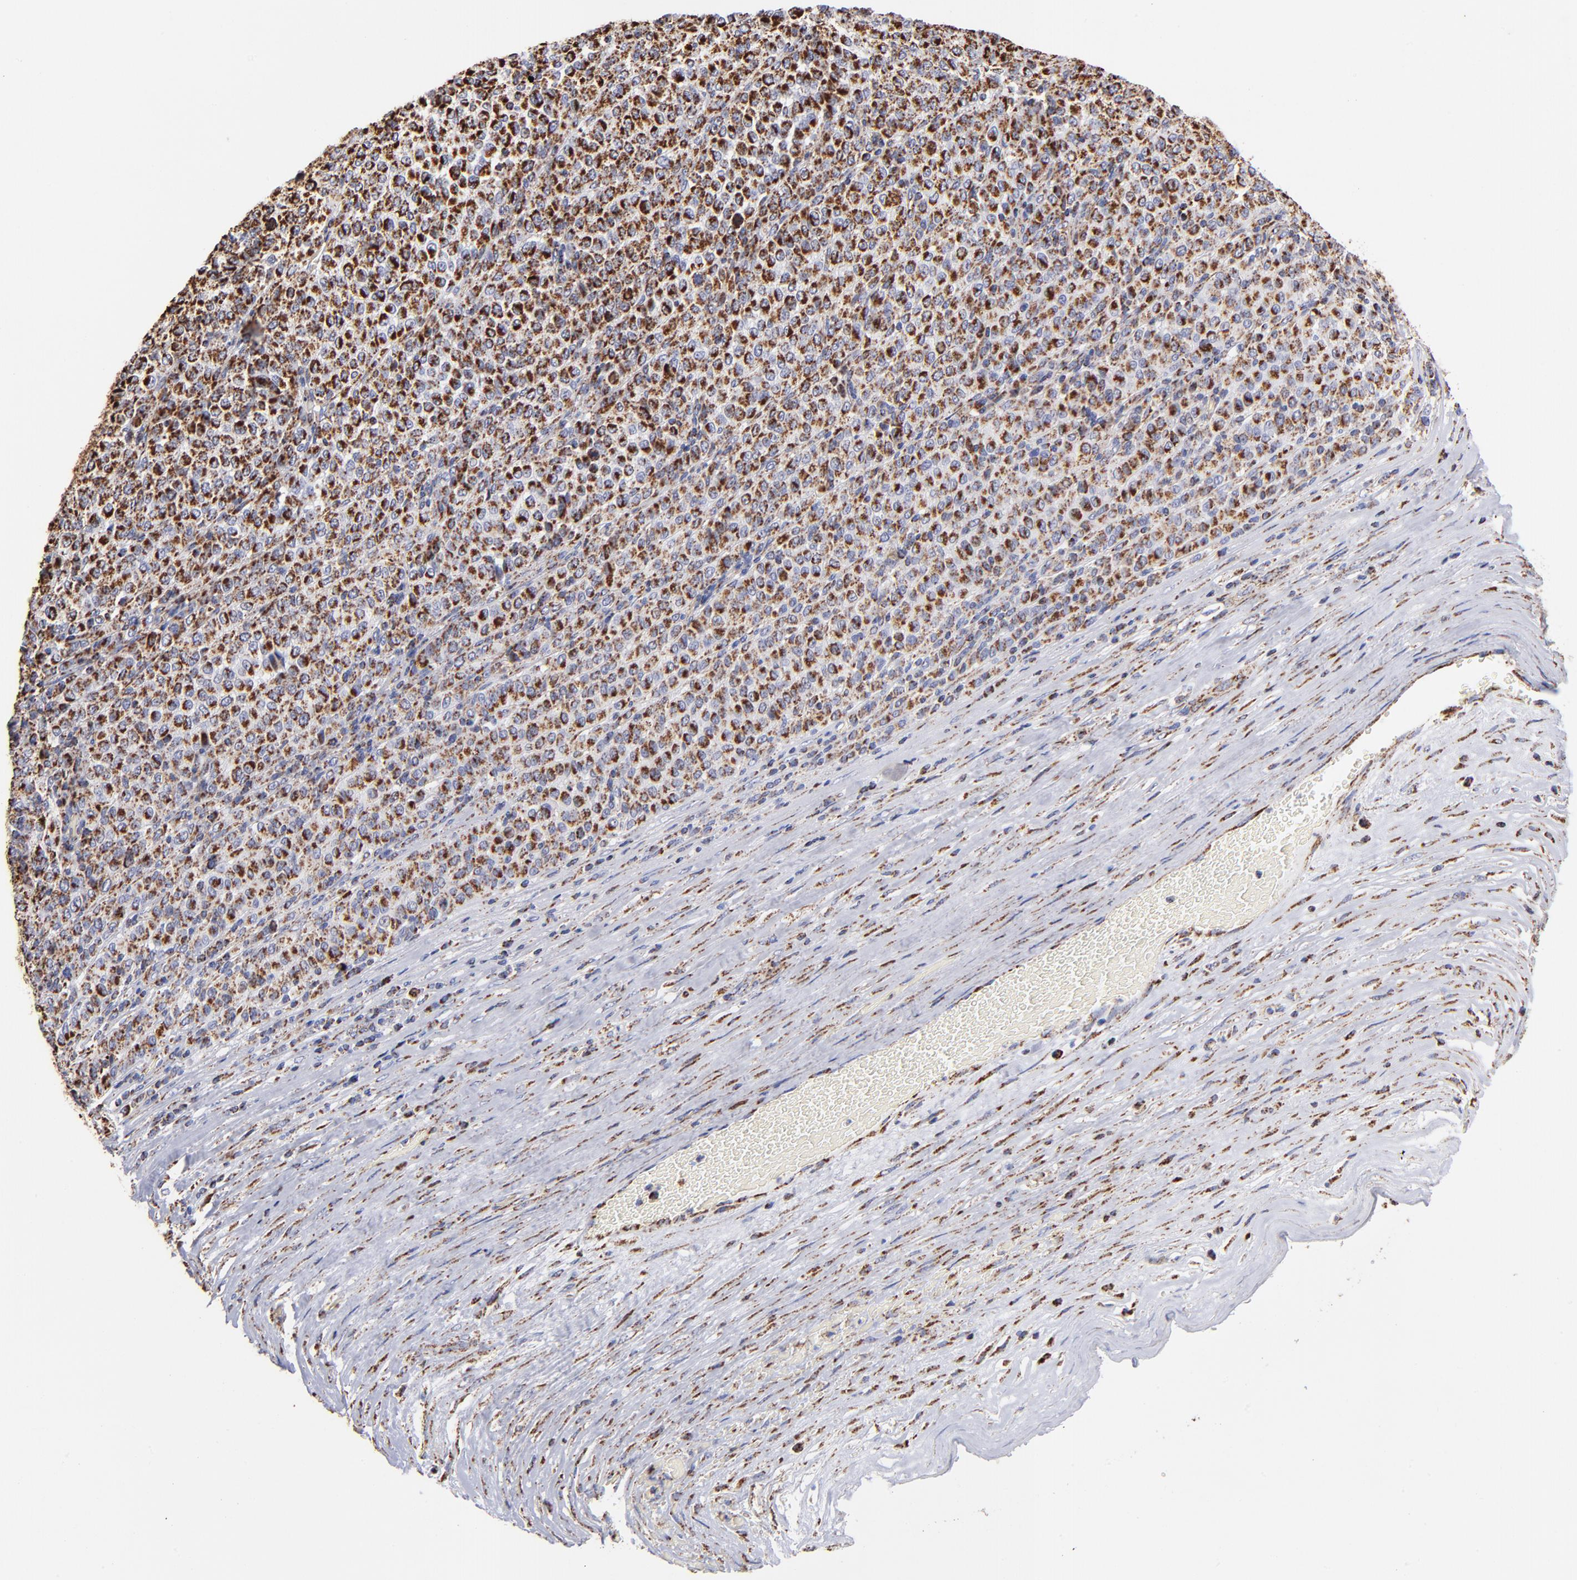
{"staining": {"intensity": "strong", "quantity": ">75%", "location": "cytoplasmic/membranous"}, "tissue": "melanoma", "cell_type": "Tumor cells", "image_type": "cancer", "snomed": [{"axis": "morphology", "description": "Malignant melanoma, Metastatic site"}, {"axis": "topography", "description": "Pancreas"}], "caption": "A brown stain highlights strong cytoplasmic/membranous staining of a protein in human melanoma tumor cells. The protein of interest is shown in brown color, while the nuclei are stained blue.", "gene": "PHB1", "patient": {"sex": "female", "age": 30}}